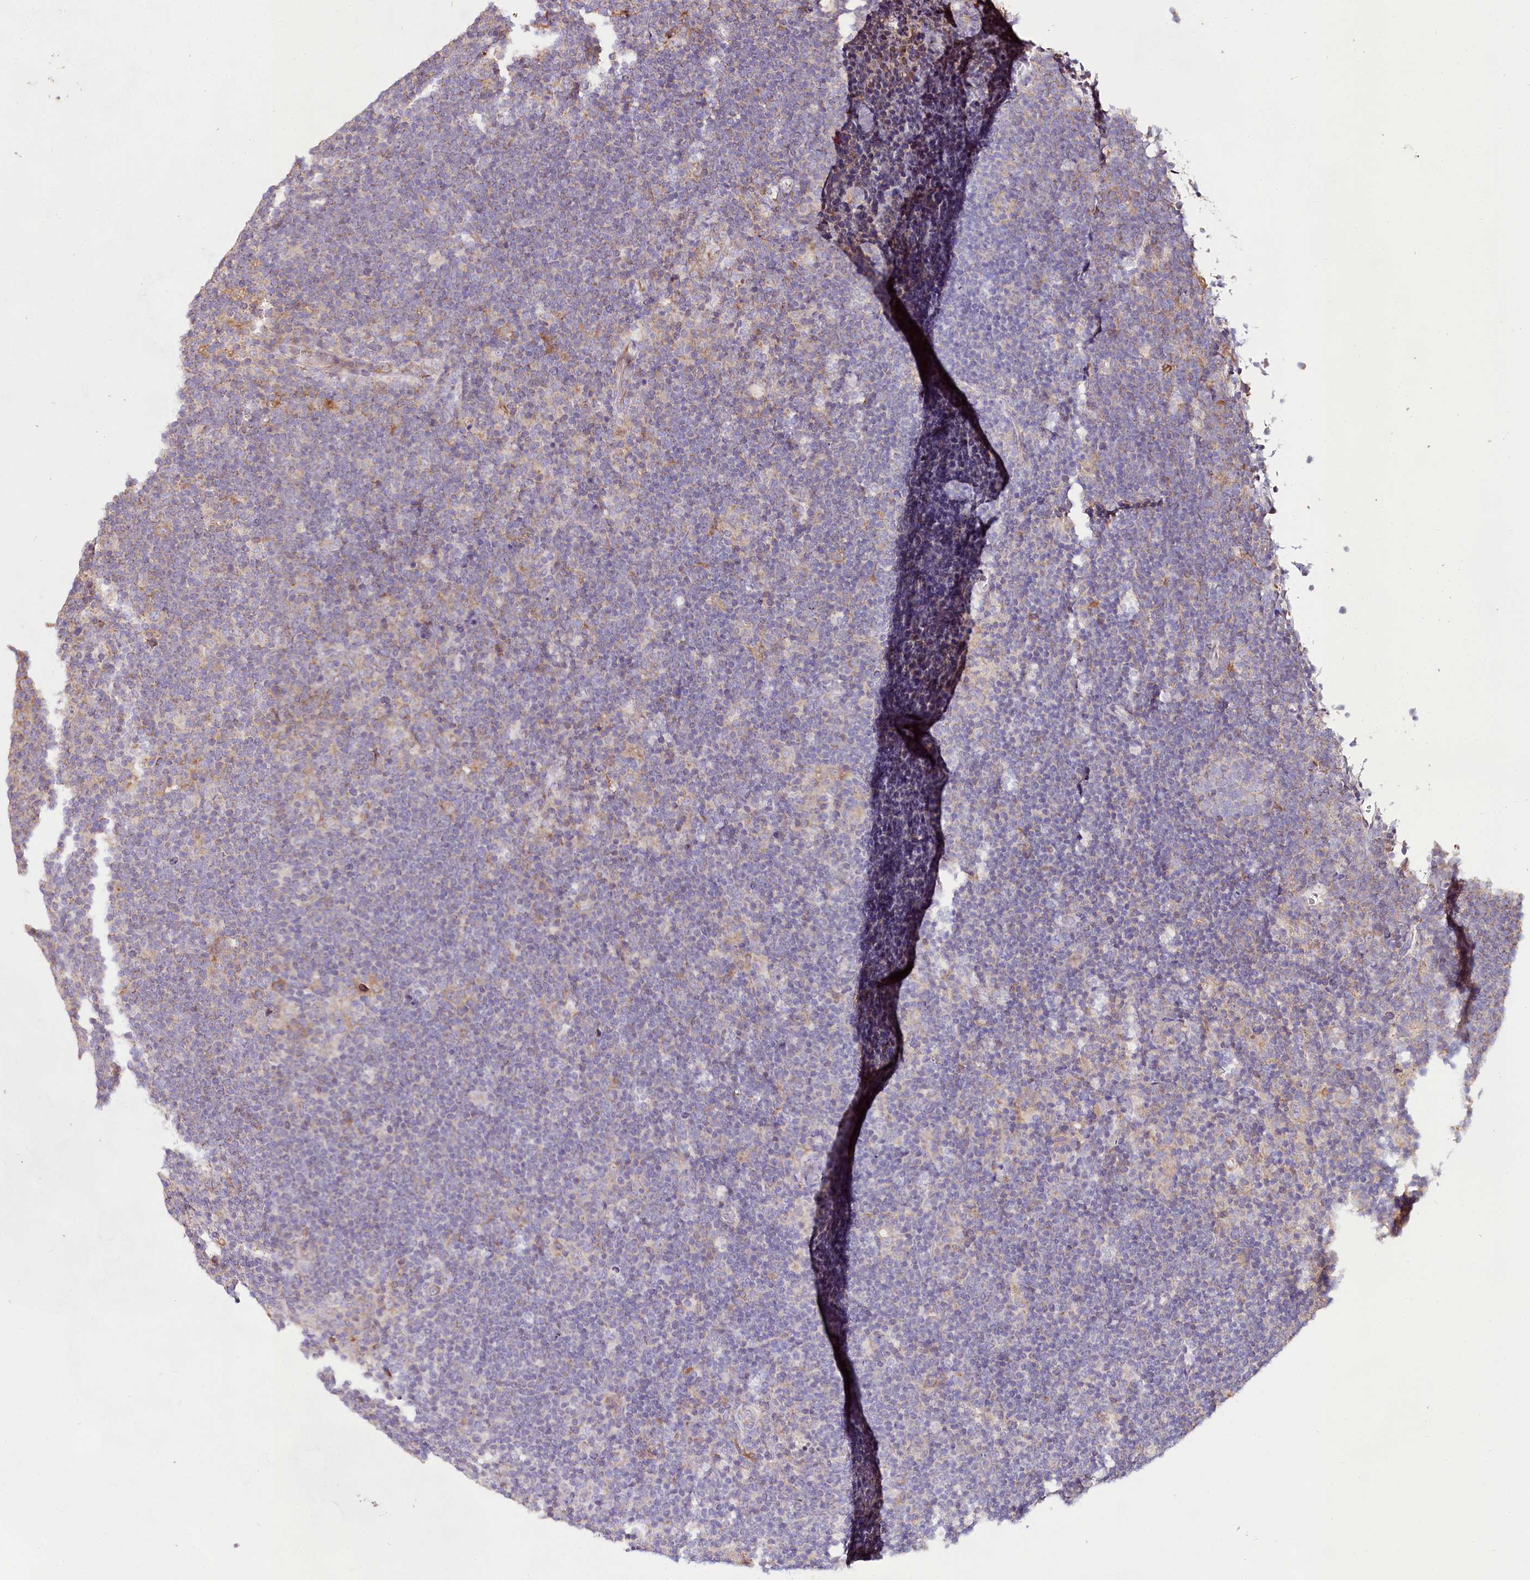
{"staining": {"intensity": "moderate", "quantity": "<25%", "location": "cytoplasmic/membranous"}, "tissue": "lymphoma", "cell_type": "Tumor cells", "image_type": "cancer", "snomed": [{"axis": "morphology", "description": "Hodgkin's disease, NOS"}, {"axis": "topography", "description": "Lymph node"}], "caption": "DAB (3,3'-diaminobenzidine) immunohistochemical staining of human Hodgkin's disease demonstrates moderate cytoplasmic/membranous protein expression in approximately <25% of tumor cells. Nuclei are stained in blue.", "gene": "TASOR2", "patient": {"sex": "female", "age": 57}}